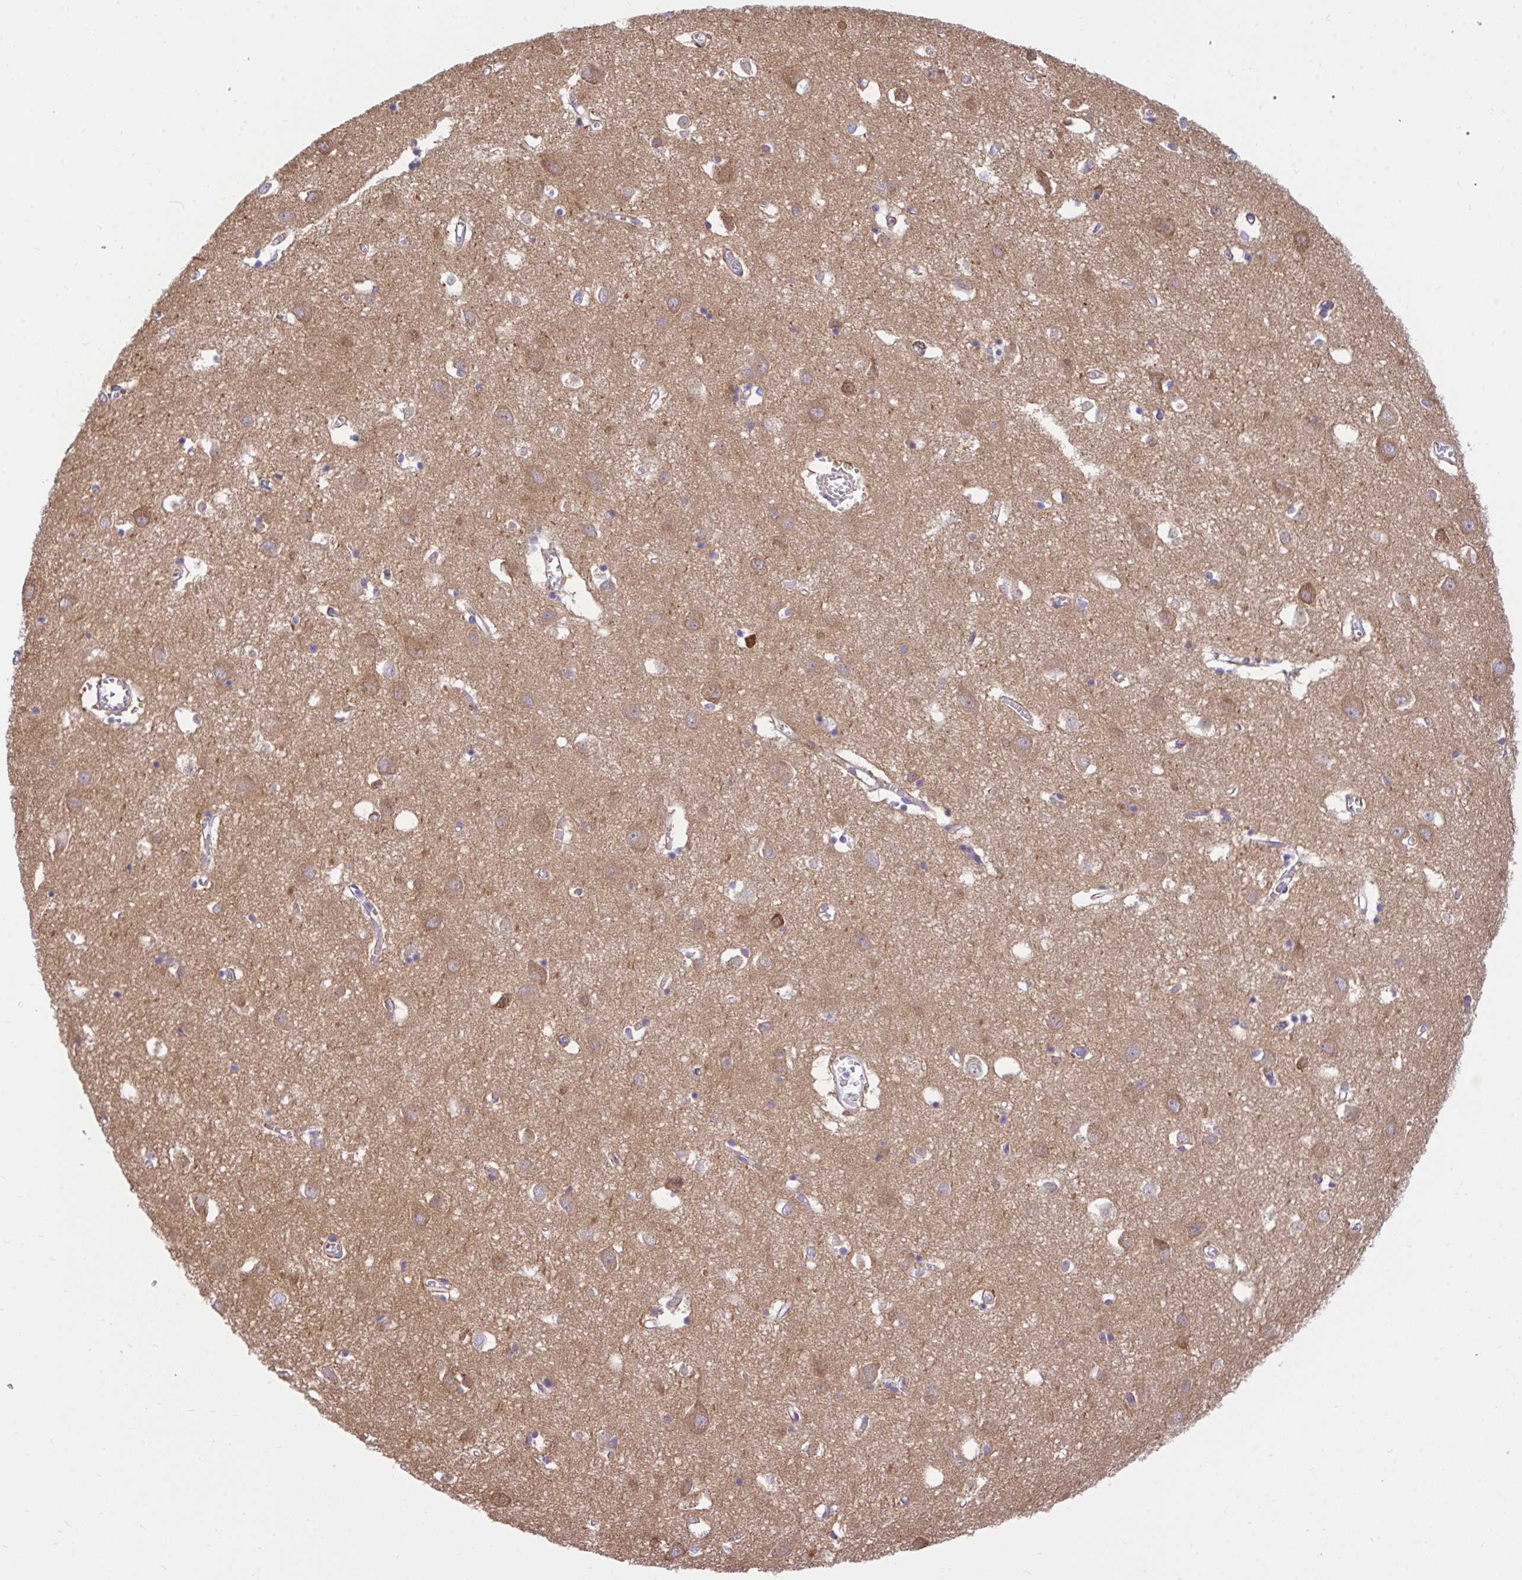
{"staining": {"intensity": "negative", "quantity": "none", "location": "none"}, "tissue": "cerebral cortex", "cell_type": "Endothelial cells", "image_type": "normal", "snomed": [{"axis": "morphology", "description": "Normal tissue, NOS"}, {"axis": "topography", "description": "Cerebral cortex"}], "caption": "IHC photomicrograph of unremarkable cerebral cortex: cerebral cortex stained with DAB (3,3'-diaminobenzidine) exhibits no significant protein expression in endothelial cells. The staining is performed using DAB brown chromogen with nuclei counter-stained in using hematoxylin.", "gene": "TLN2", "patient": {"sex": "male", "age": 70}}